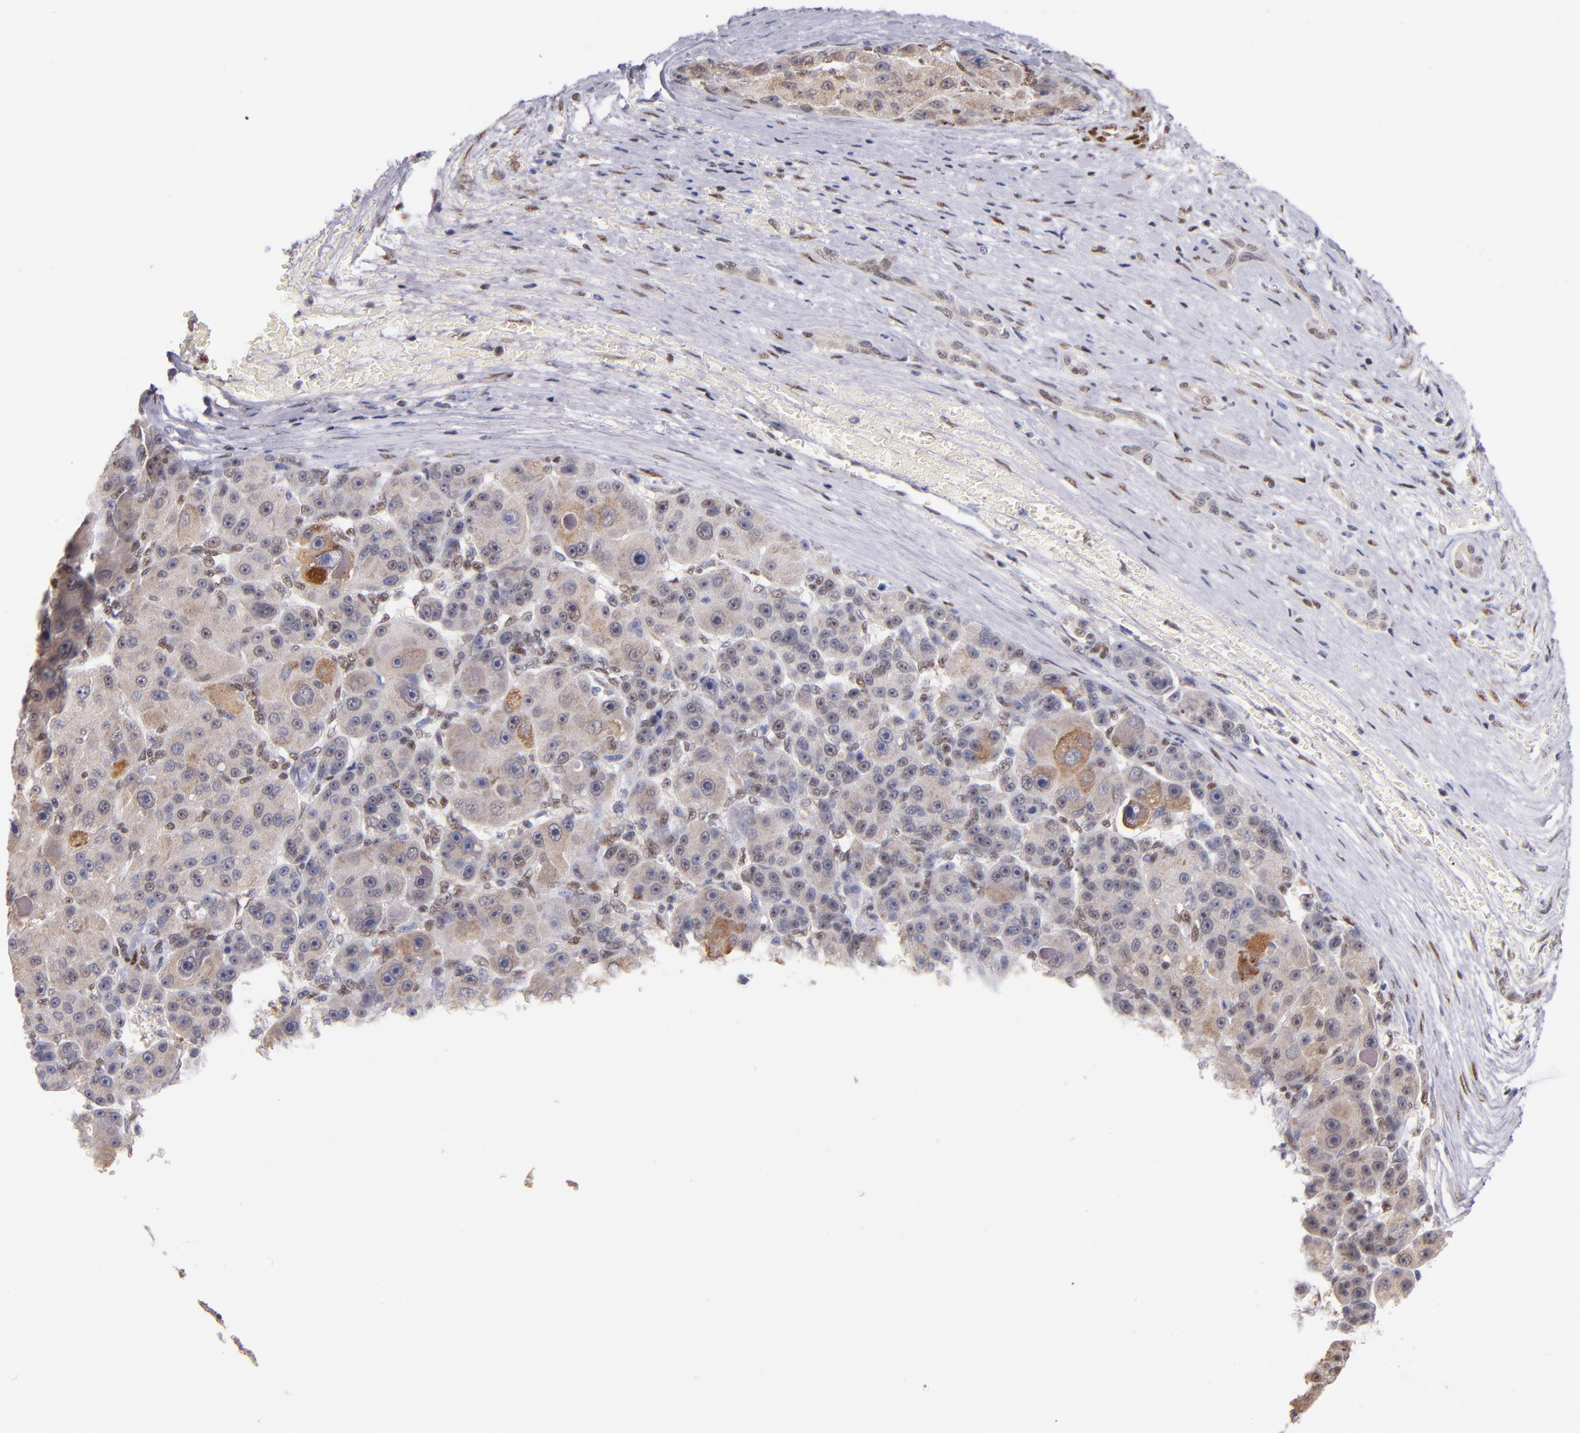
{"staining": {"intensity": "weak", "quantity": "<25%", "location": "cytoplasmic/membranous"}, "tissue": "liver cancer", "cell_type": "Tumor cells", "image_type": "cancer", "snomed": [{"axis": "morphology", "description": "Carcinoma, Hepatocellular, NOS"}, {"axis": "topography", "description": "Liver"}], "caption": "Liver cancer (hepatocellular carcinoma) was stained to show a protein in brown. There is no significant expression in tumor cells.", "gene": "SRF", "patient": {"sex": "male", "age": 76}}